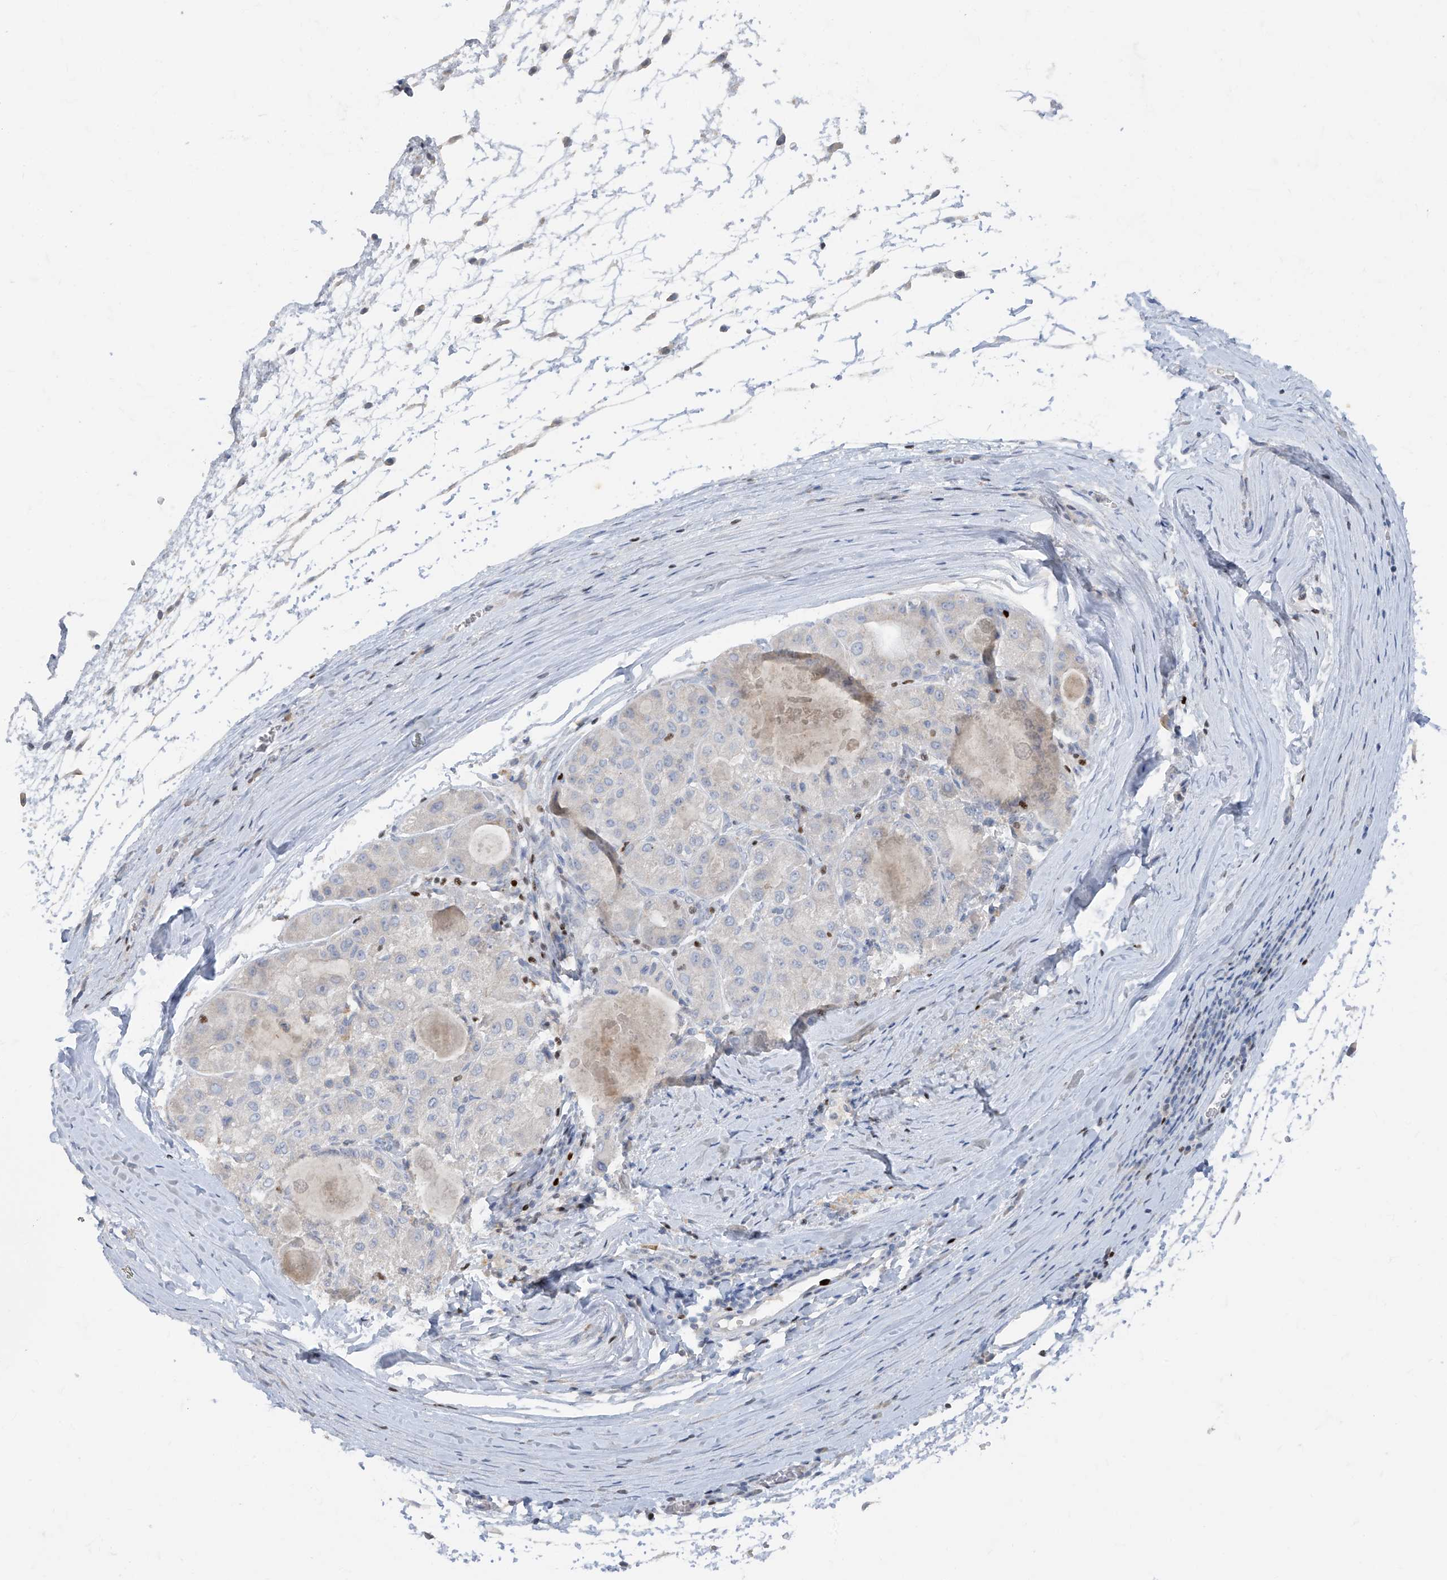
{"staining": {"intensity": "negative", "quantity": "none", "location": "none"}, "tissue": "liver cancer", "cell_type": "Tumor cells", "image_type": "cancer", "snomed": [{"axis": "morphology", "description": "Carcinoma, Hepatocellular, NOS"}, {"axis": "topography", "description": "Liver"}], "caption": "This is an IHC micrograph of human liver cancer. There is no expression in tumor cells.", "gene": "TBX21", "patient": {"sex": "male", "age": 80}}